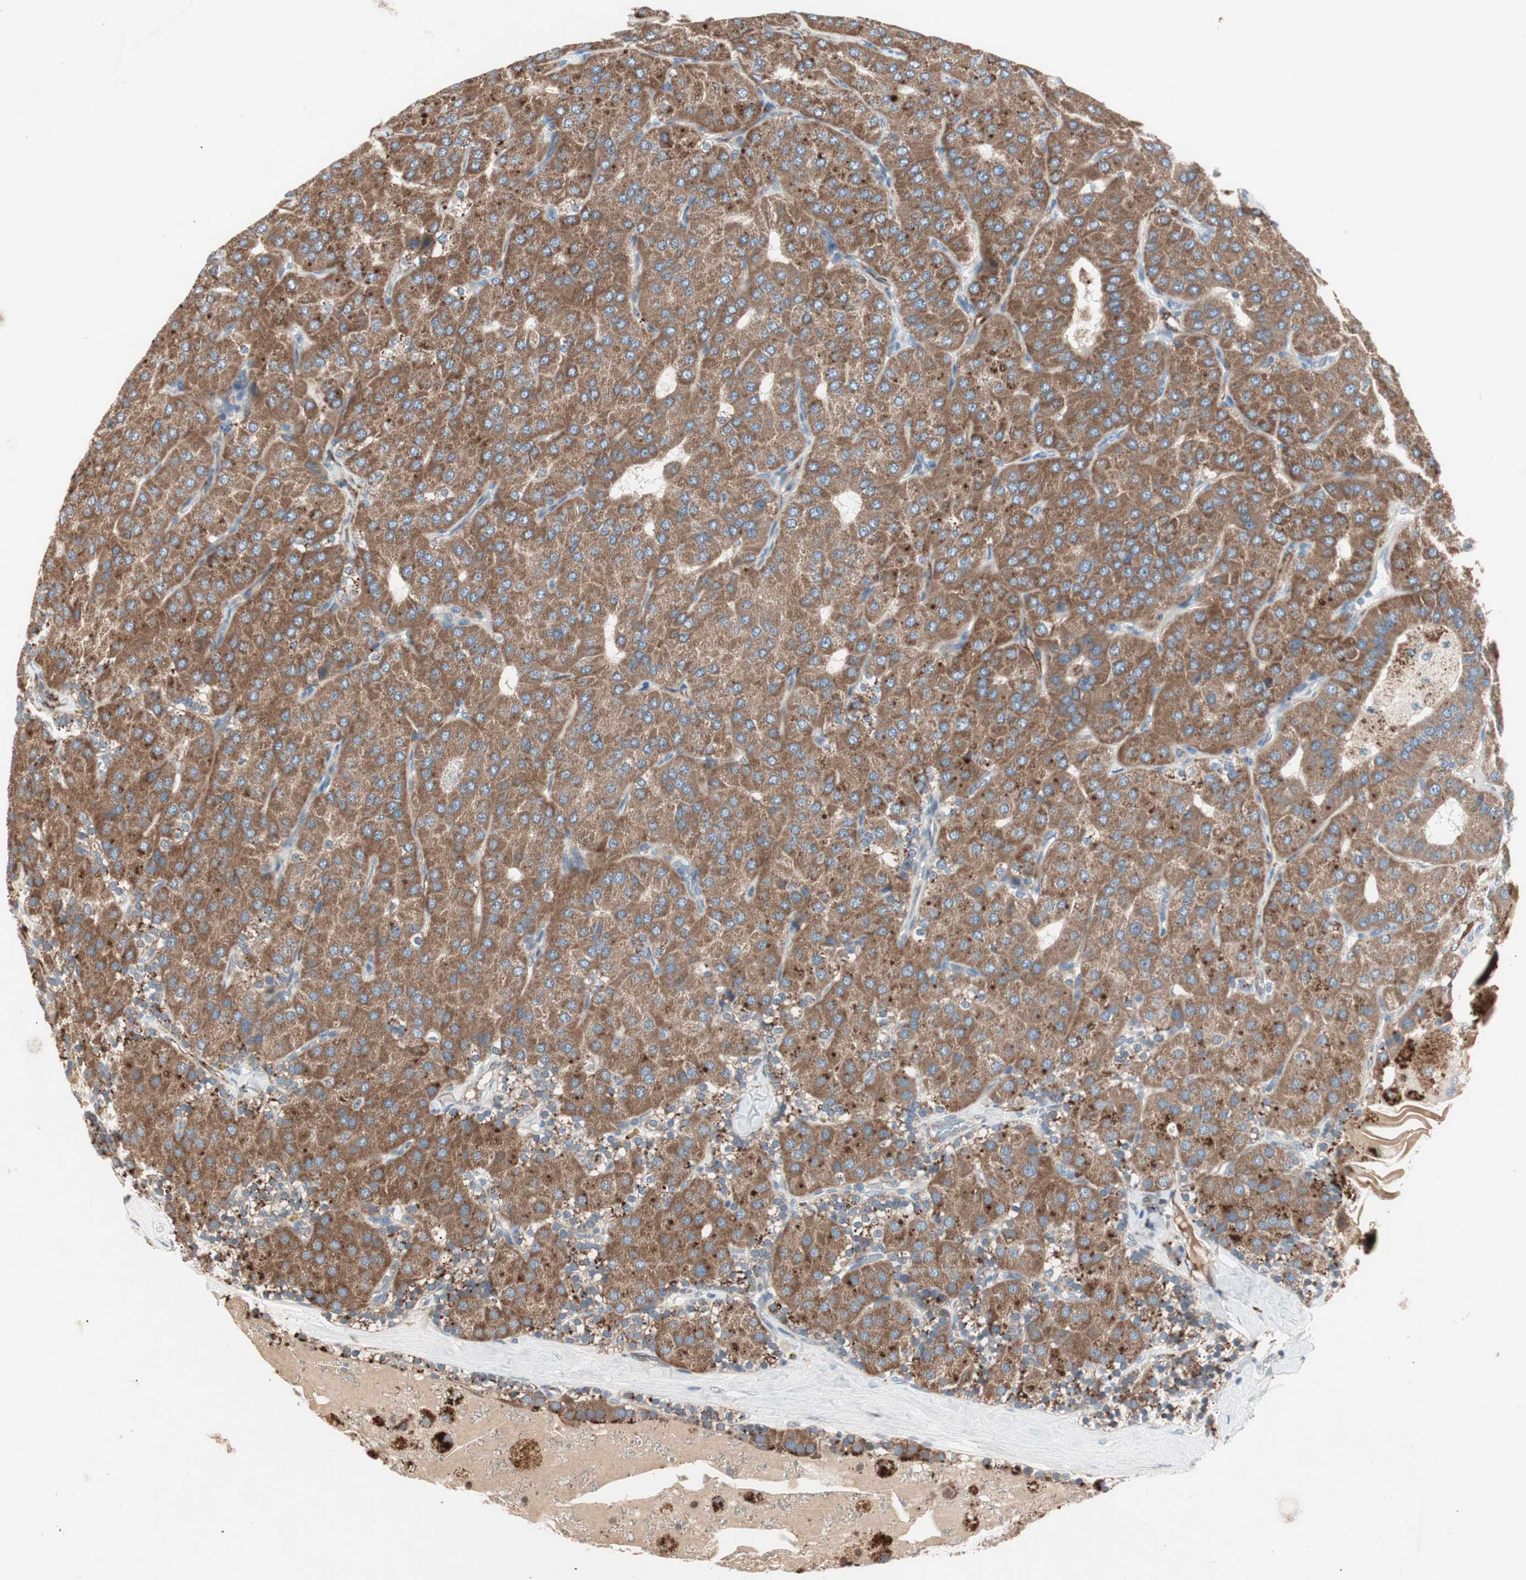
{"staining": {"intensity": "strong", "quantity": "25%-75%", "location": "cytoplasmic/membranous"}, "tissue": "parathyroid gland", "cell_type": "Glandular cells", "image_type": "normal", "snomed": [{"axis": "morphology", "description": "Normal tissue, NOS"}, {"axis": "morphology", "description": "Adenoma, NOS"}, {"axis": "topography", "description": "Parathyroid gland"}], "caption": "A high amount of strong cytoplasmic/membranous expression is present in approximately 25%-75% of glandular cells in normal parathyroid gland.", "gene": "FGFR4", "patient": {"sex": "female", "age": 86}}